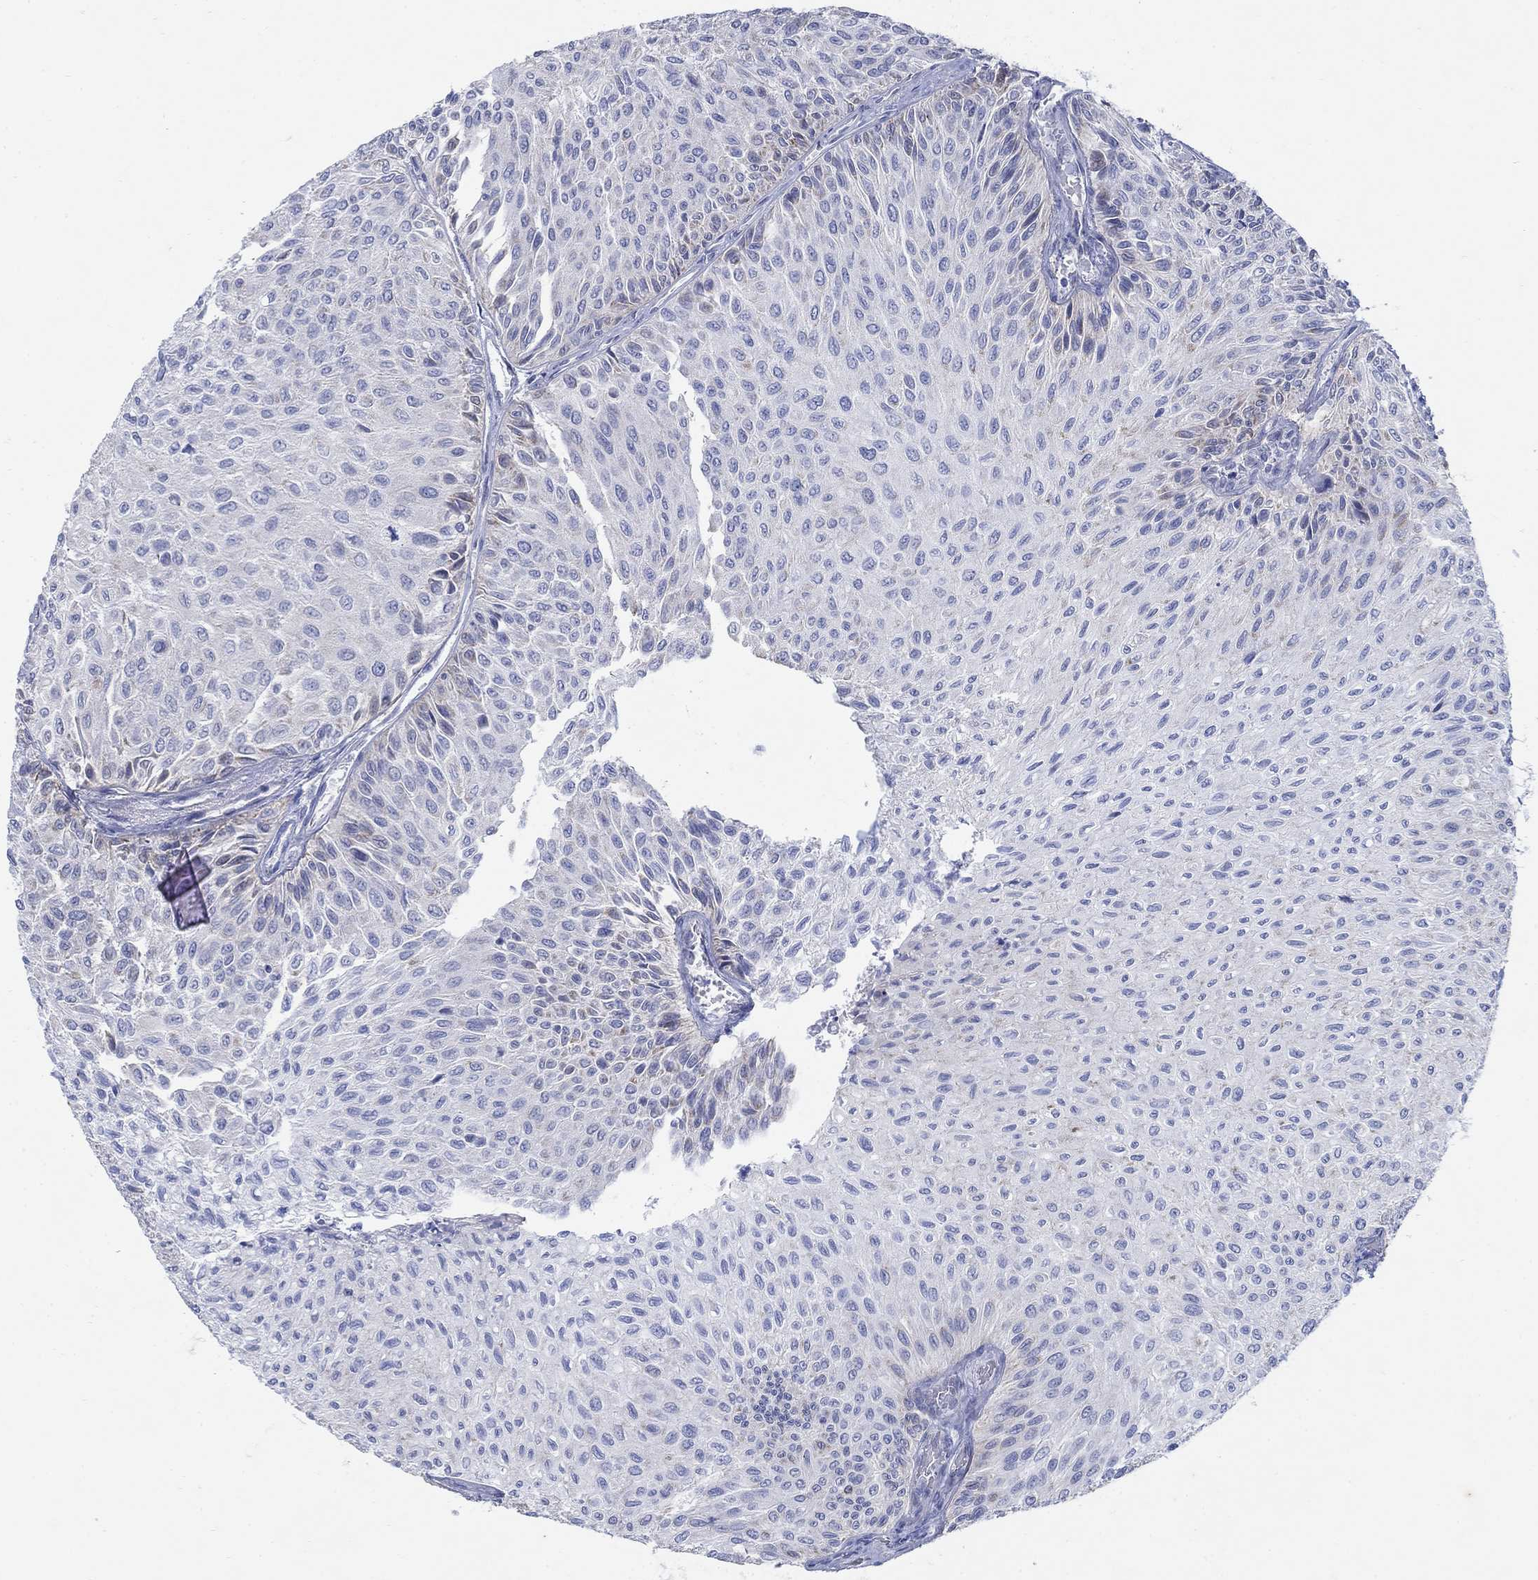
{"staining": {"intensity": "negative", "quantity": "none", "location": "none"}, "tissue": "urothelial cancer", "cell_type": "Tumor cells", "image_type": "cancer", "snomed": [{"axis": "morphology", "description": "Urothelial carcinoma, Low grade"}, {"axis": "topography", "description": "Urinary bladder"}], "caption": "Tumor cells are negative for protein expression in human urothelial cancer. Brightfield microscopy of IHC stained with DAB (brown) and hematoxylin (blue), captured at high magnification.", "gene": "ZDHHC14", "patient": {"sex": "male", "age": 78}}